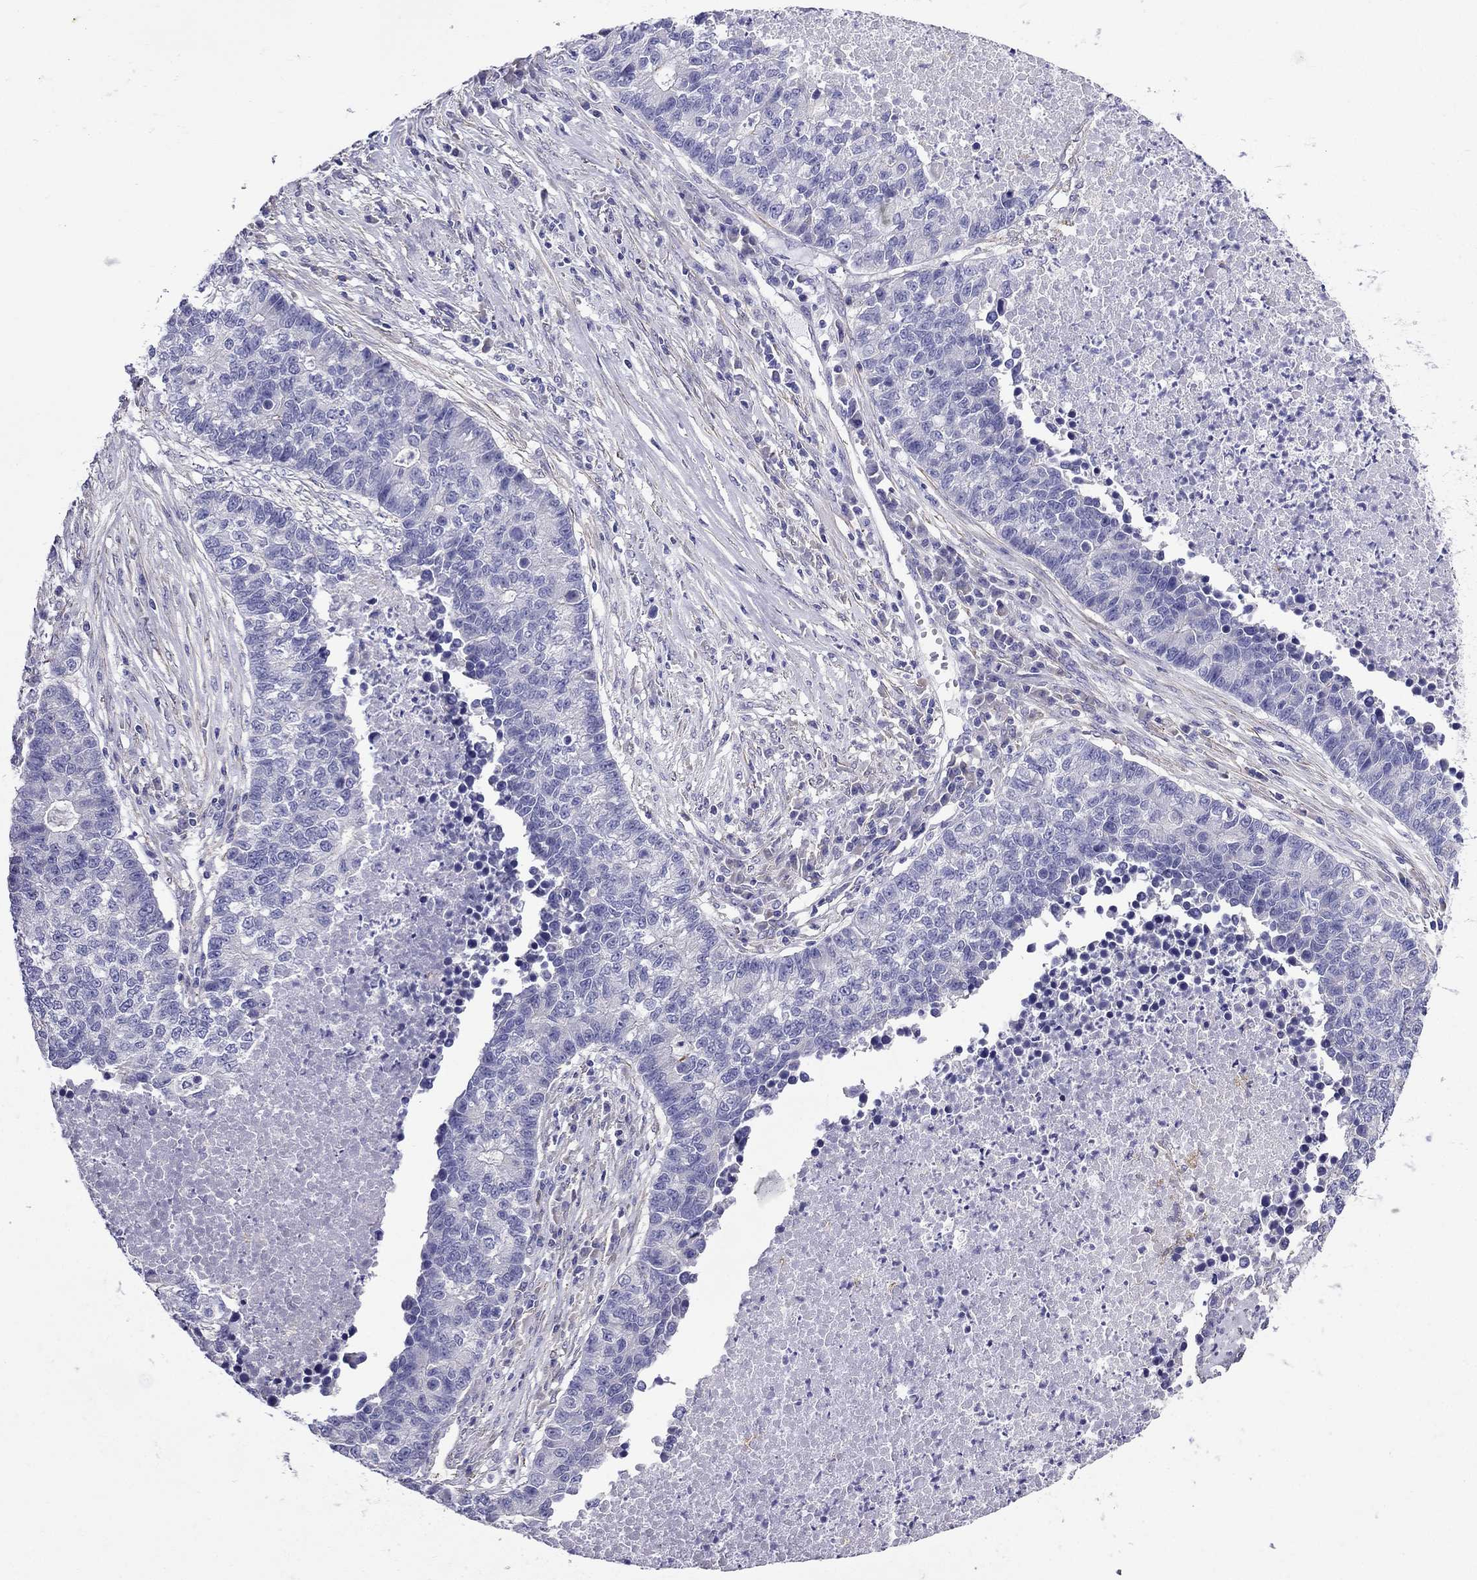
{"staining": {"intensity": "negative", "quantity": "none", "location": "none"}, "tissue": "lung cancer", "cell_type": "Tumor cells", "image_type": "cancer", "snomed": [{"axis": "morphology", "description": "Adenocarcinoma, NOS"}, {"axis": "topography", "description": "Lung"}], "caption": "High power microscopy histopathology image of an immunohistochemistry histopathology image of lung cancer, revealing no significant expression in tumor cells. (DAB immunohistochemistry with hematoxylin counter stain).", "gene": "GPR50", "patient": {"sex": "male", "age": 57}}